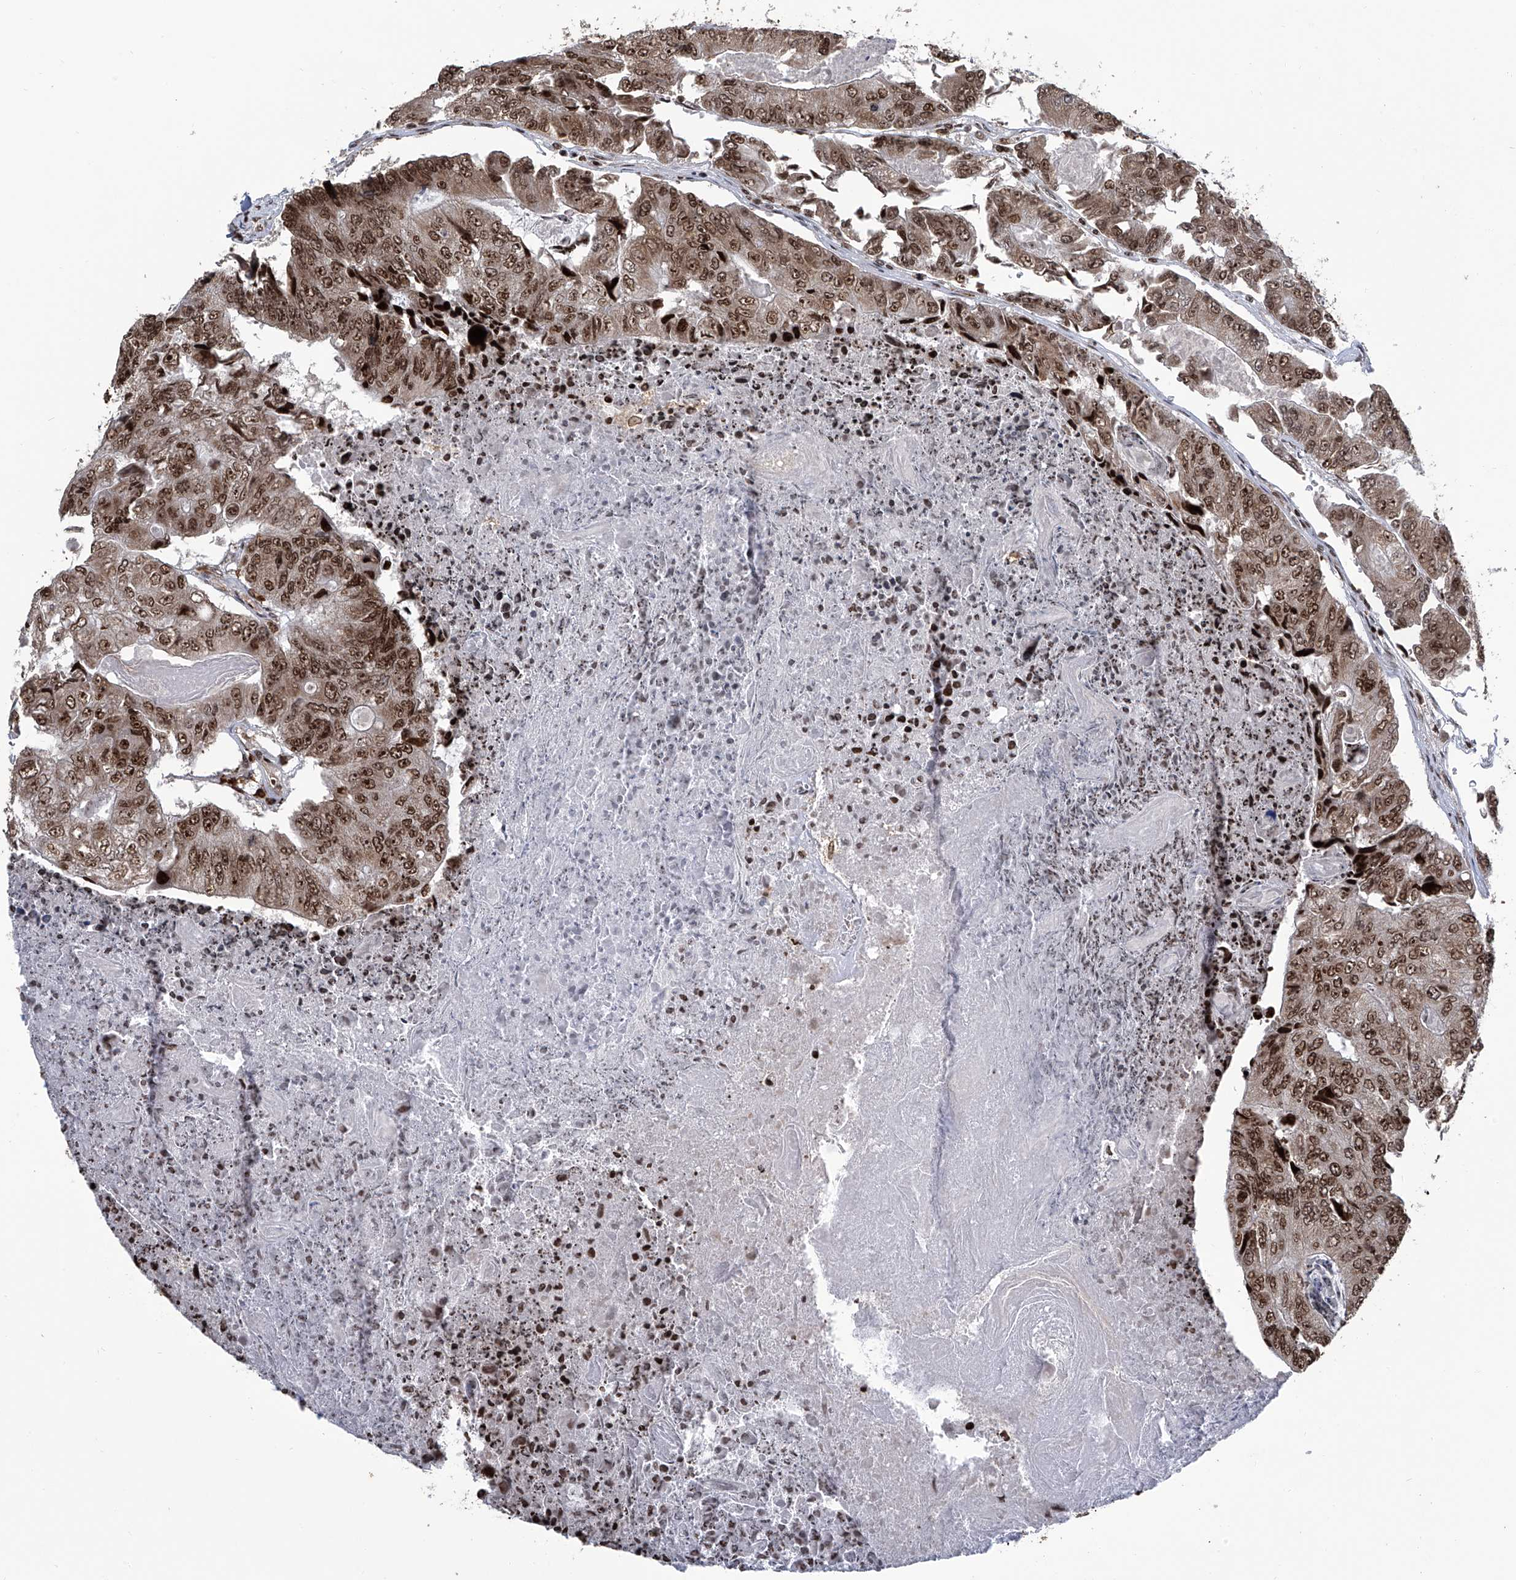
{"staining": {"intensity": "strong", "quantity": ">75%", "location": "nuclear"}, "tissue": "colorectal cancer", "cell_type": "Tumor cells", "image_type": "cancer", "snomed": [{"axis": "morphology", "description": "Adenocarcinoma, NOS"}, {"axis": "topography", "description": "Colon"}], "caption": "Protein positivity by immunohistochemistry (IHC) displays strong nuclear staining in approximately >75% of tumor cells in colorectal cancer (adenocarcinoma).", "gene": "PAK1IP1", "patient": {"sex": "female", "age": 67}}